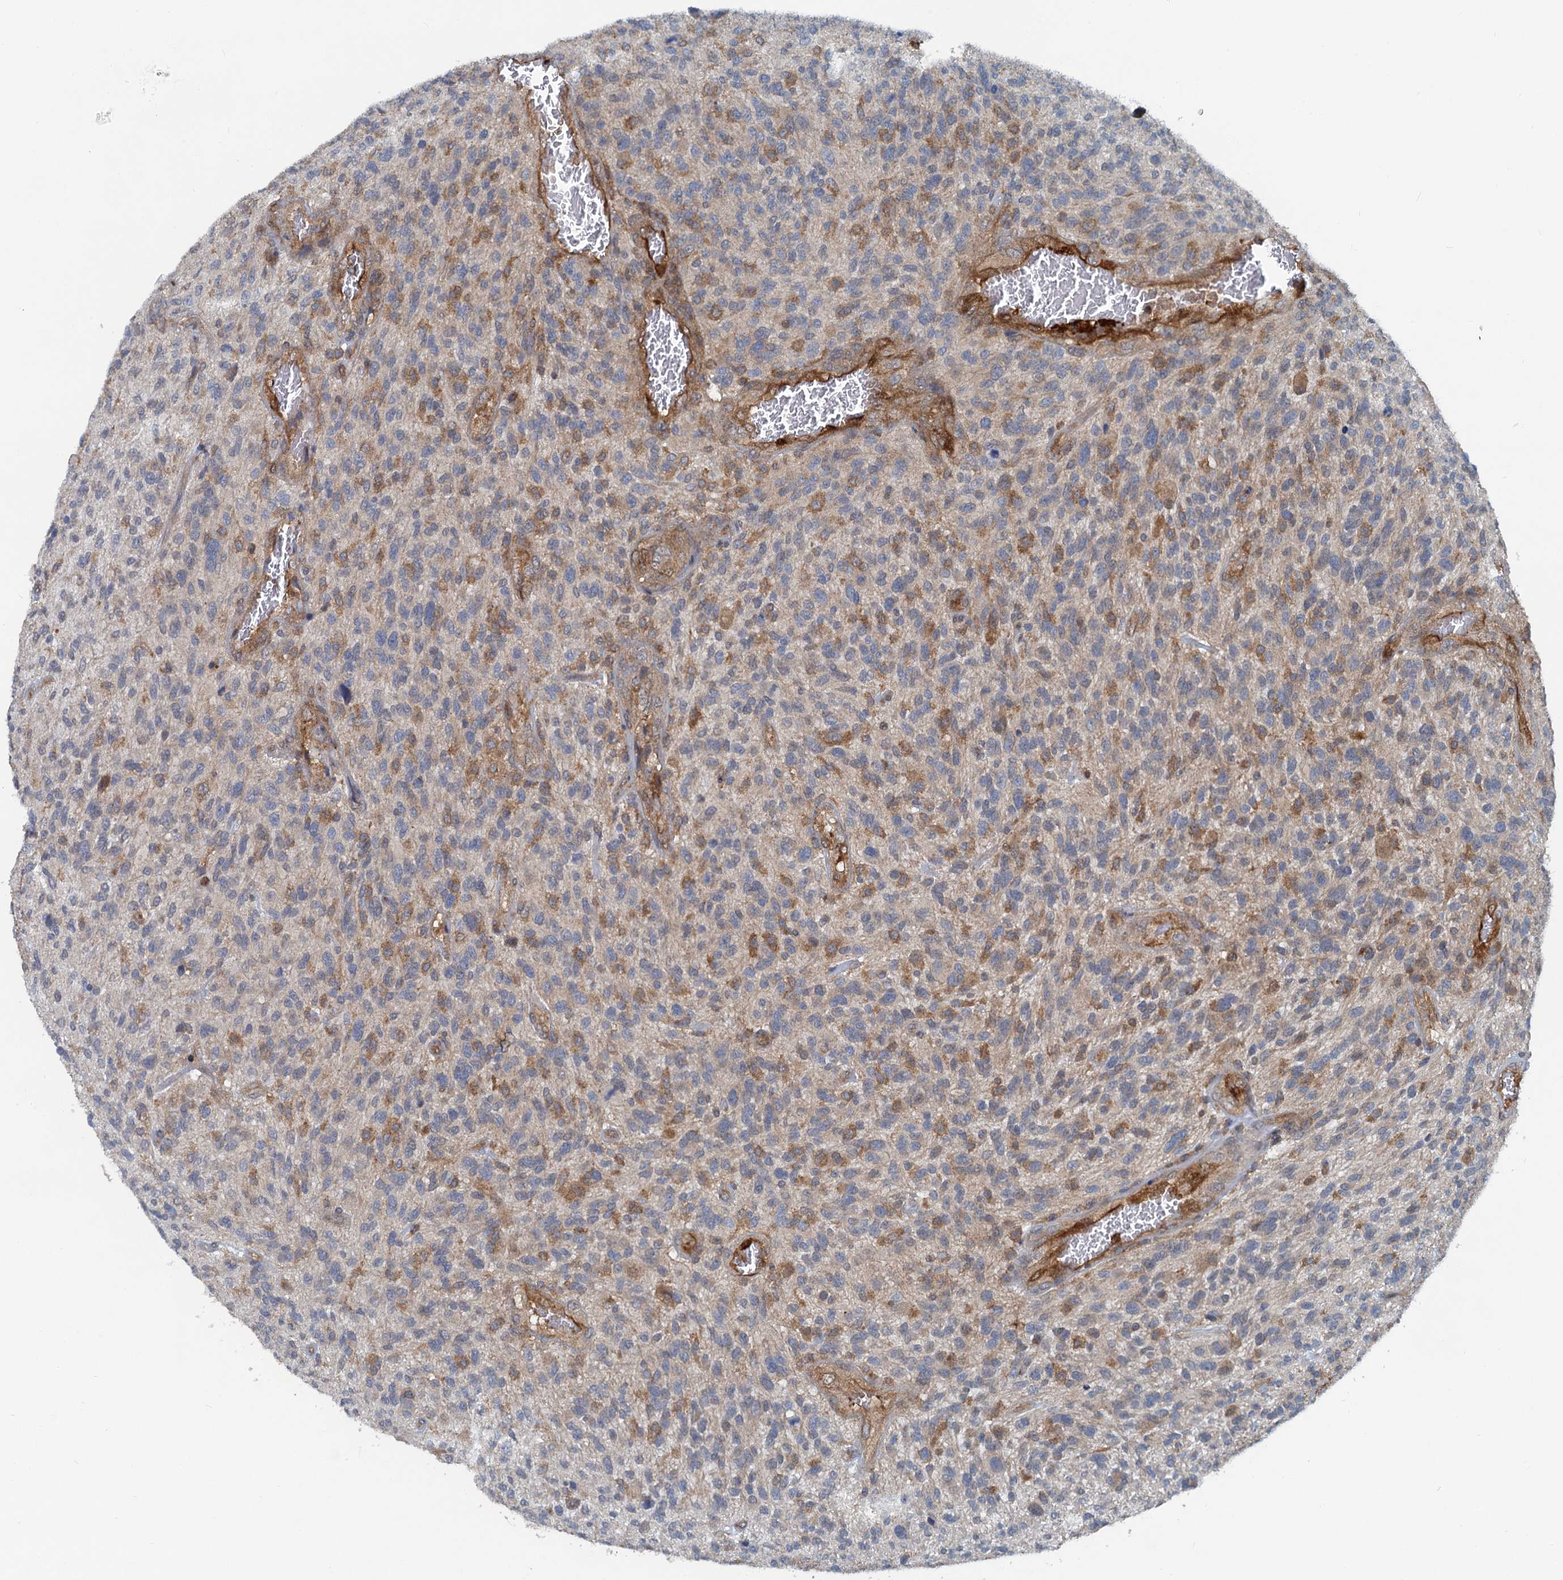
{"staining": {"intensity": "moderate", "quantity": "<25%", "location": "cytoplasmic/membranous"}, "tissue": "glioma", "cell_type": "Tumor cells", "image_type": "cancer", "snomed": [{"axis": "morphology", "description": "Glioma, malignant, High grade"}, {"axis": "topography", "description": "Brain"}], "caption": "Protein analysis of glioma tissue demonstrates moderate cytoplasmic/membranous expression in approximately <25% of tumor cells.", "gene": "GCLM", "patient": {"sex": "male", "age": 47}}